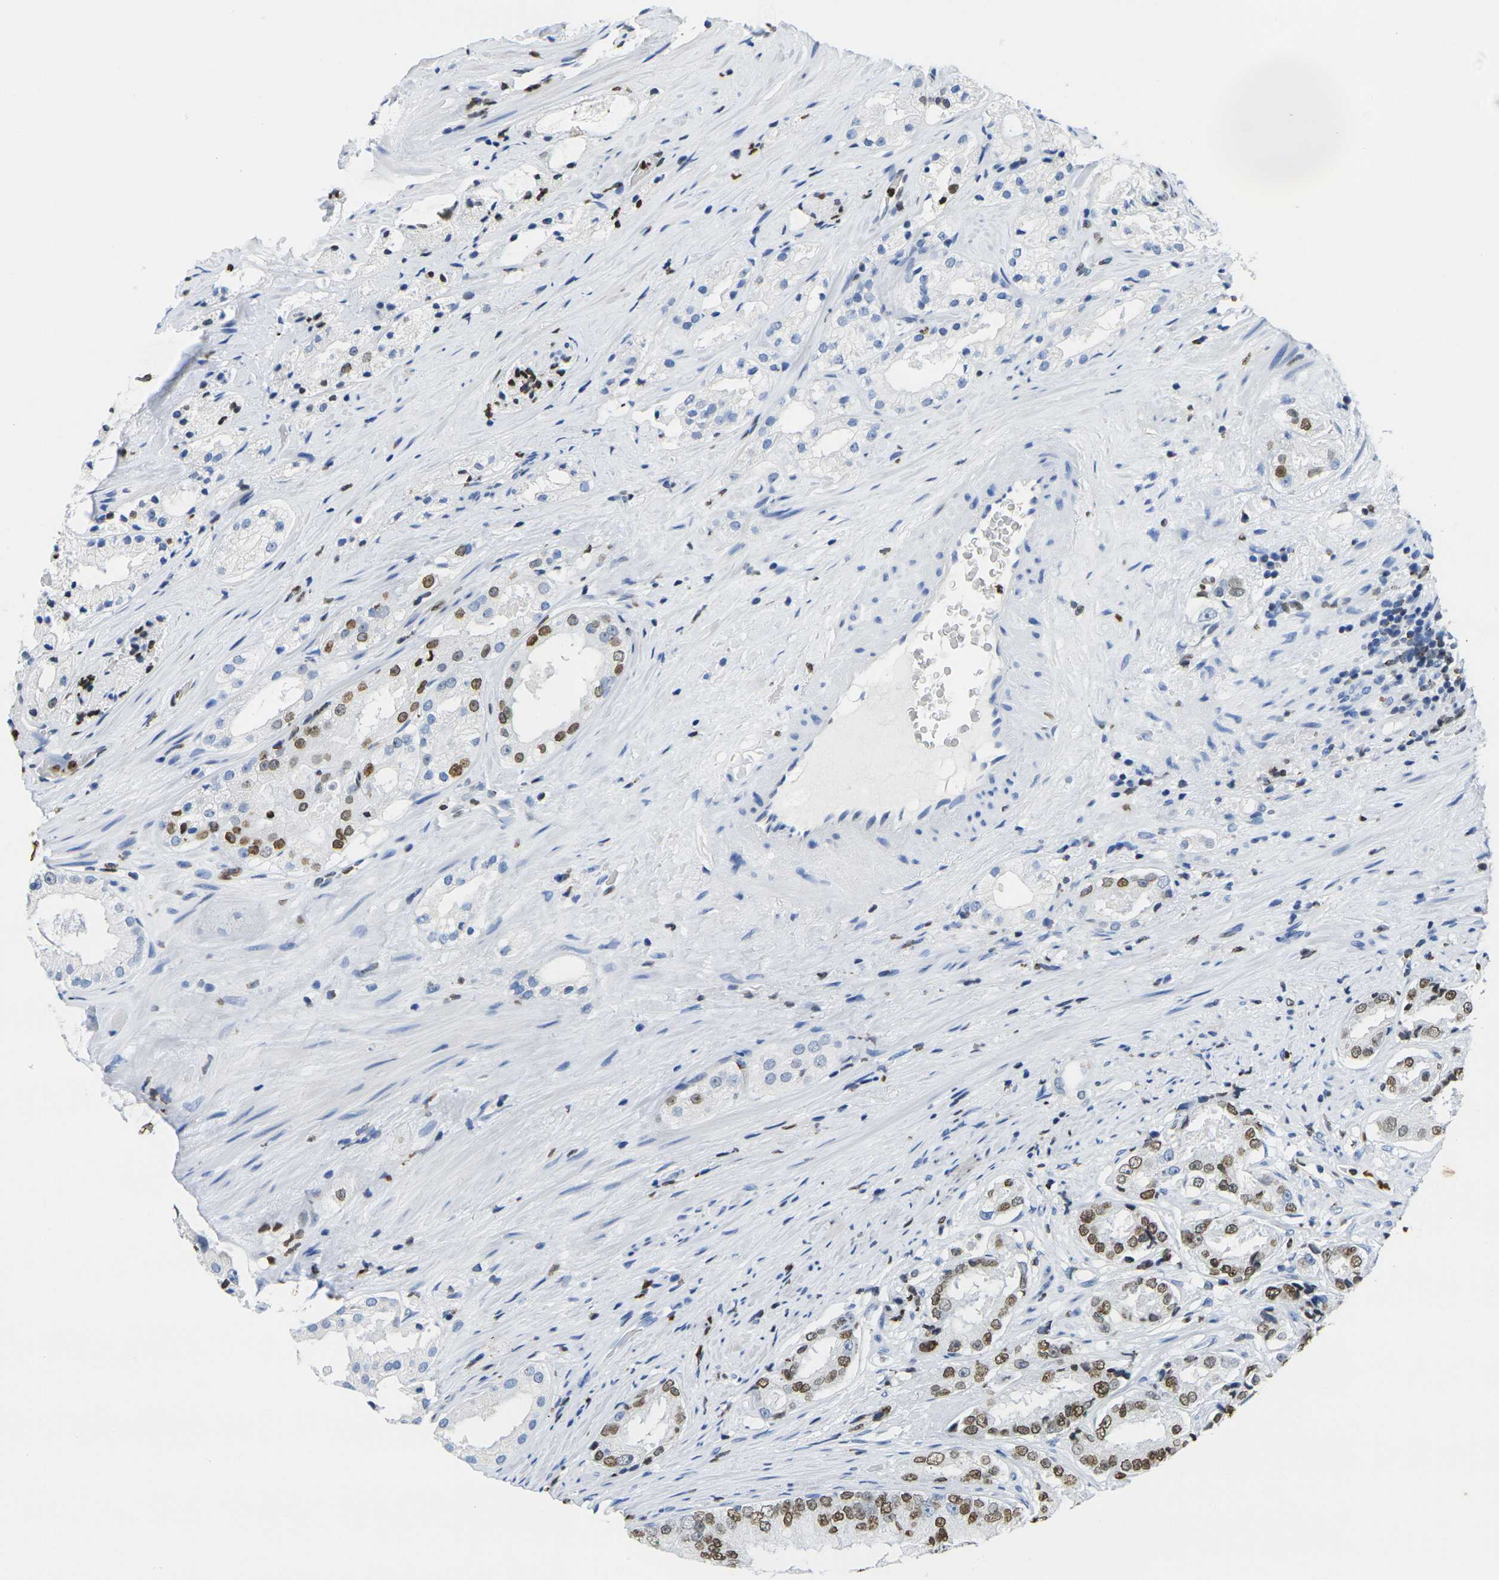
{"staining": {"intensity": "strong", "quantity": ">75%", "location": "nuclear"}, "tissue": "prostate cancer", "cell_type": "Tumor cells", "image_type": "cancer", "snomed": [{"axis": "morphology", "description": "Adenocarcinoma, High grade"}, {"axis": "topography", "description": "Prostate"}], "caption": "Immunohistochemistry histopathology image of high-grade adenocarcinoma (prostate) stained for a protein (brown), which demonstrates high levels of strong nuclear positivity in about >75% of tumor cells.", "gene": "DRAXIN", "patient": {"sex": "male", "age": 73}}